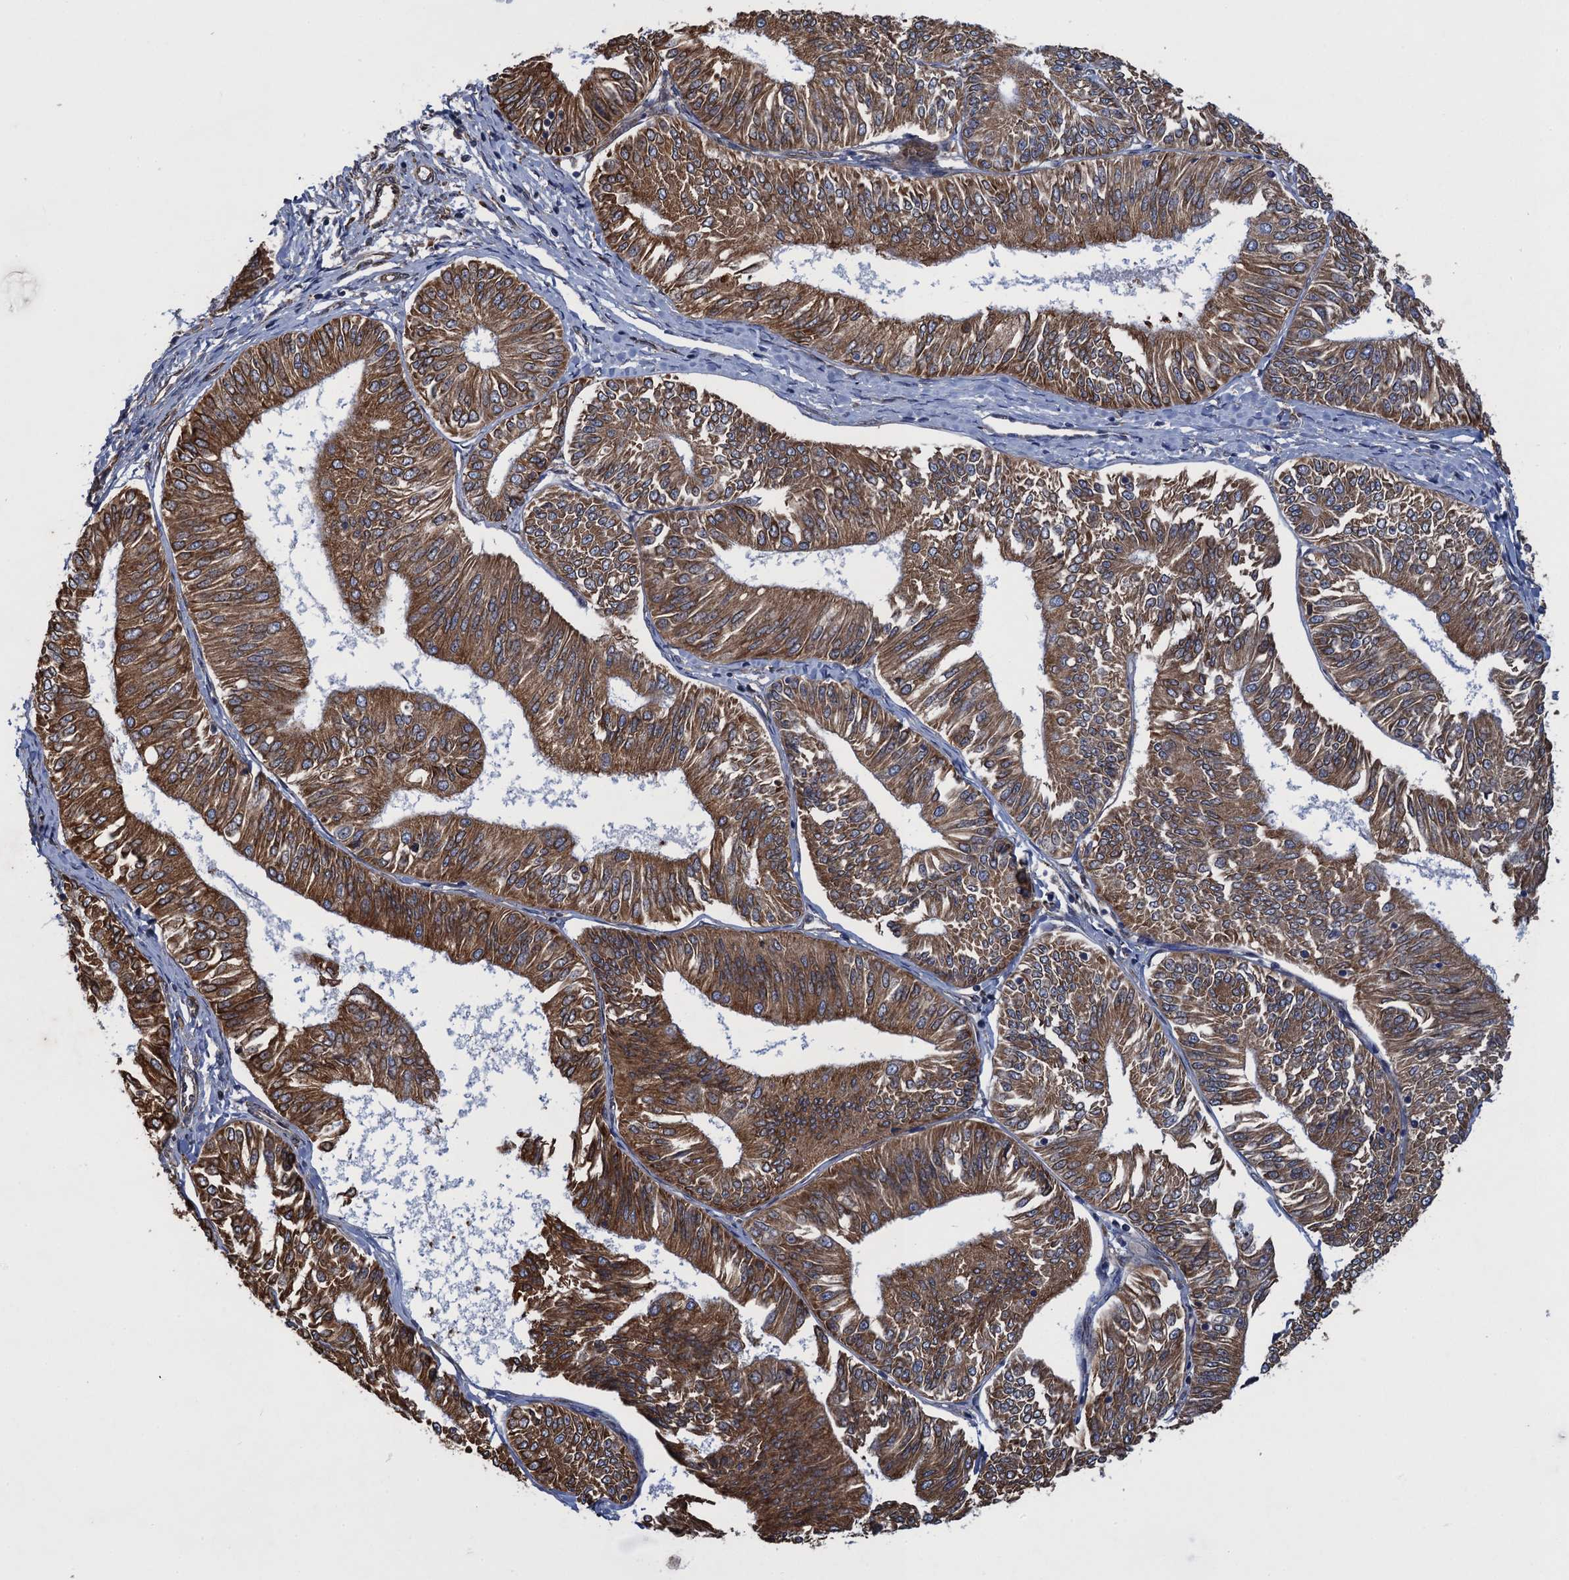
{"staining": {"intensity": "moderate", "quantity": ">75%", "location": "cytoplasmic/membranous"}, "tissue": "endometrial cancer", "cell_type": "Tumor cells", "image_type": "cancer", "snomed": [{"axis": "morphology", "description": "Adenocarcinoma, NOS"}, {"axis": "topography", "description": "Endometrium"}], "caption": "Endometrial cancer stained with a protein marker reveals moderate staining in tumor cells.", "gene": "ARMC5", "patient": {"sex": "female", "age": 58}}